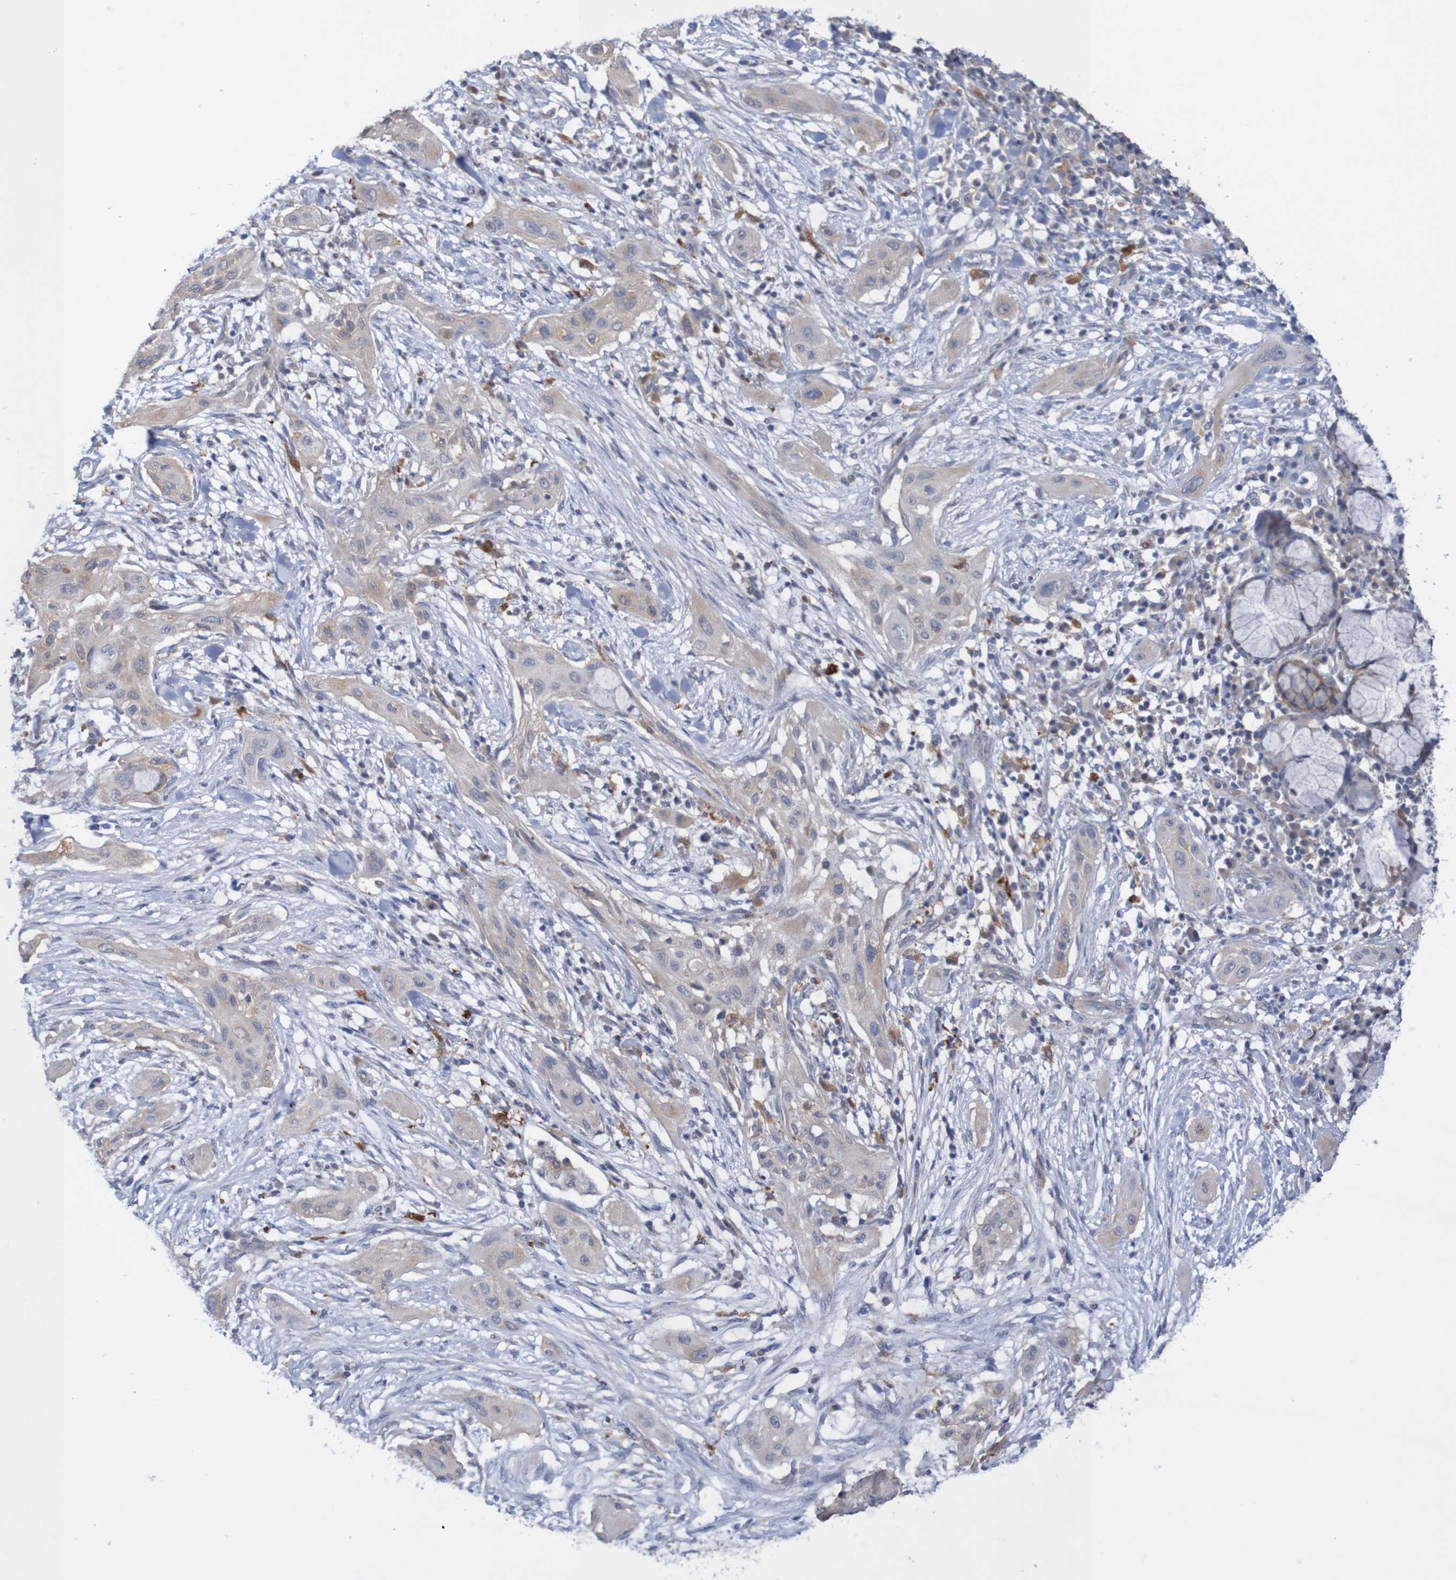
{"staining": {"intensity": "weak", "quantity": "<25%", "location": "cytoplasmic/membranous"}, "tissue": "lung cancer", "cell_type": "Tumor cells", "image_type": "cancer", "snomed": [{"axis": "morphology", "description": "Squamous cell carcinoma, NOS"}, {"axis": "topography", "description": "Lung"}], "caption": "There is no significant expression in tumor cells of lung cancer. (Immunohistochemistry (ihc), brightfield microscopy, high magnification).", "gene": "PHYH", "patient": {"sex": "female", "age": 47}}